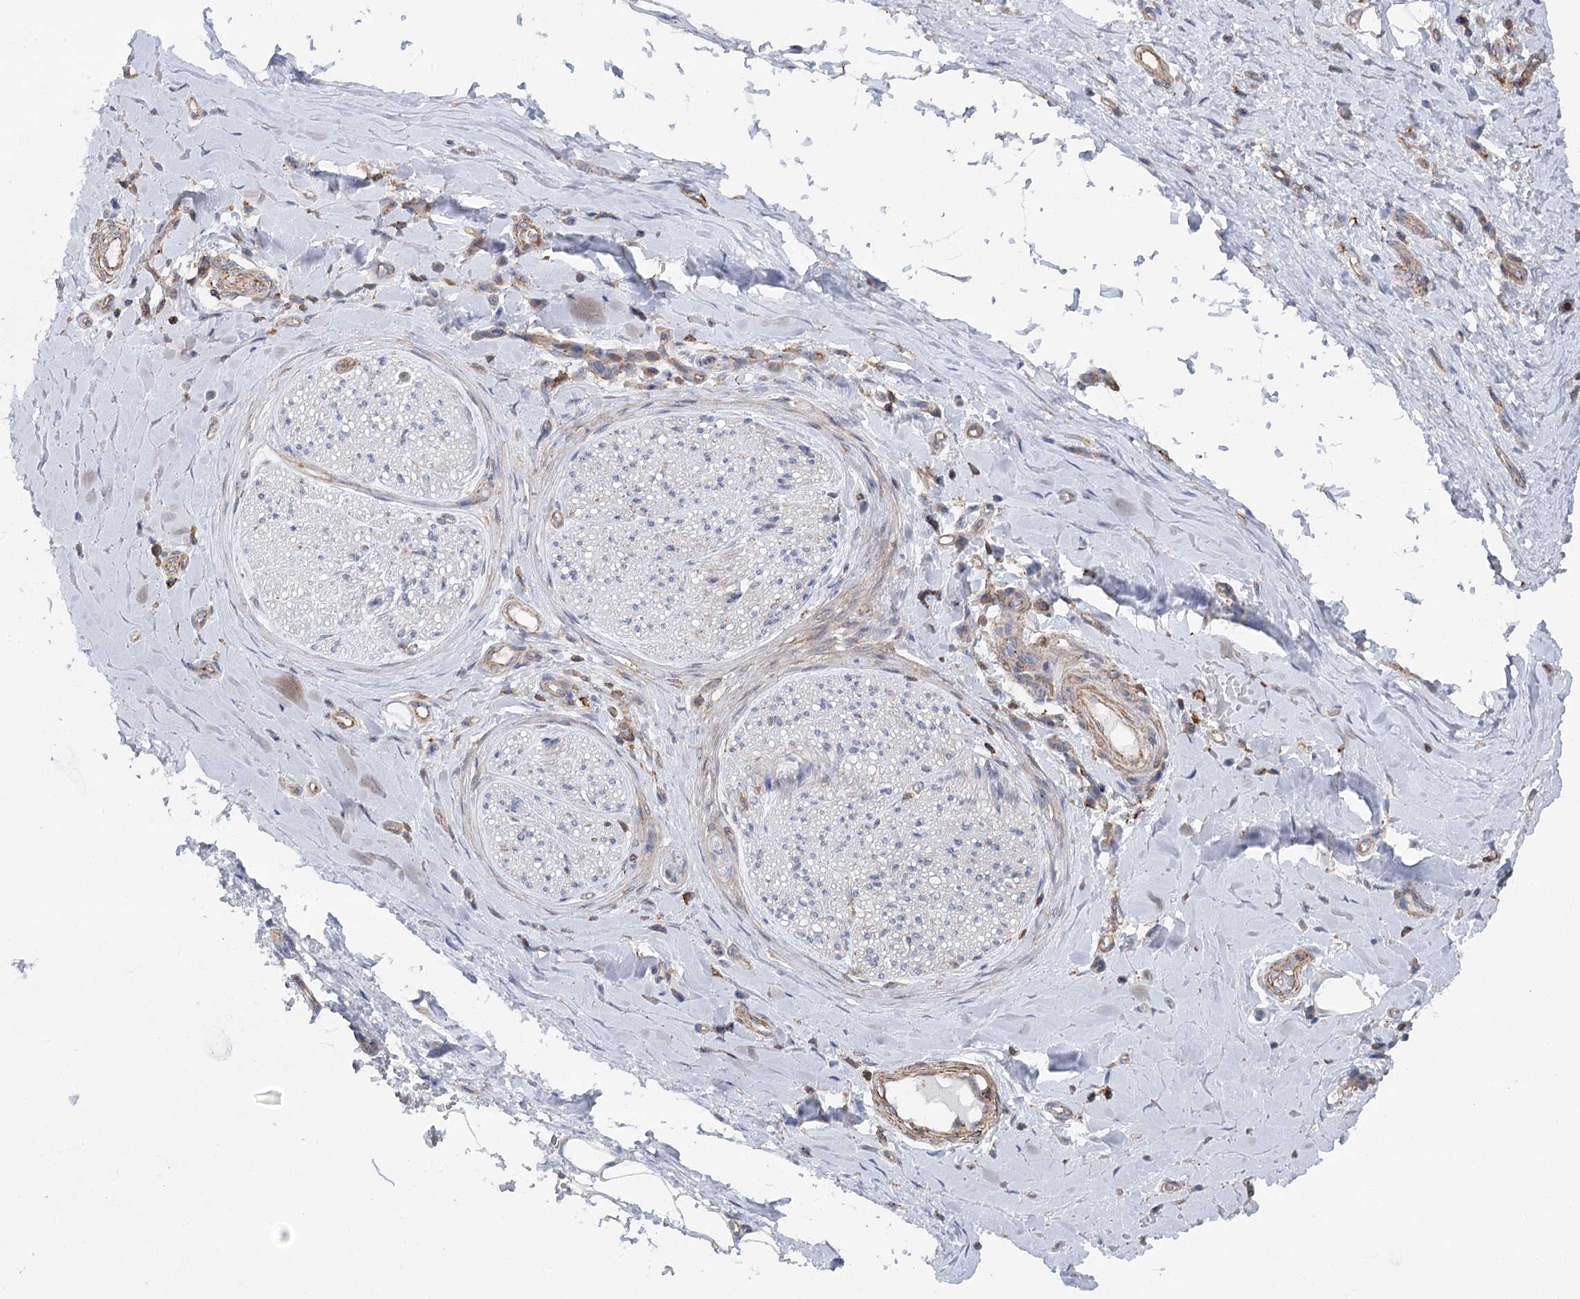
{"staining": {"intensity": "negative", "quantity": "none", "location": "none"}, "tissue": "adipose tissue", "cell_type": "Adipocytes", "image_type": "normal", "snomed": [{"axis": "morphology", "description": "Normal tissue, NOS"}, {"axis": "morphology", "description": "Adenocarcinoma, NOS"}, {"axis": "topography", "description": "Esophagus"}, {"axis": "topography", "description": "Stomach, upper"}, {"axis": "topography", "description": "Peripheral nerve tissue"}], "caption": "High magnification brightfield microscopy of unremarkable adipose tissue stained with DAB (brown) and counterstained with hematoxylin (blue): adipocytes show no significant positivity. (DAB IHC, high magnification).", "gene": "LARP1B", "patient": {"sex": "male", "age": 62}}